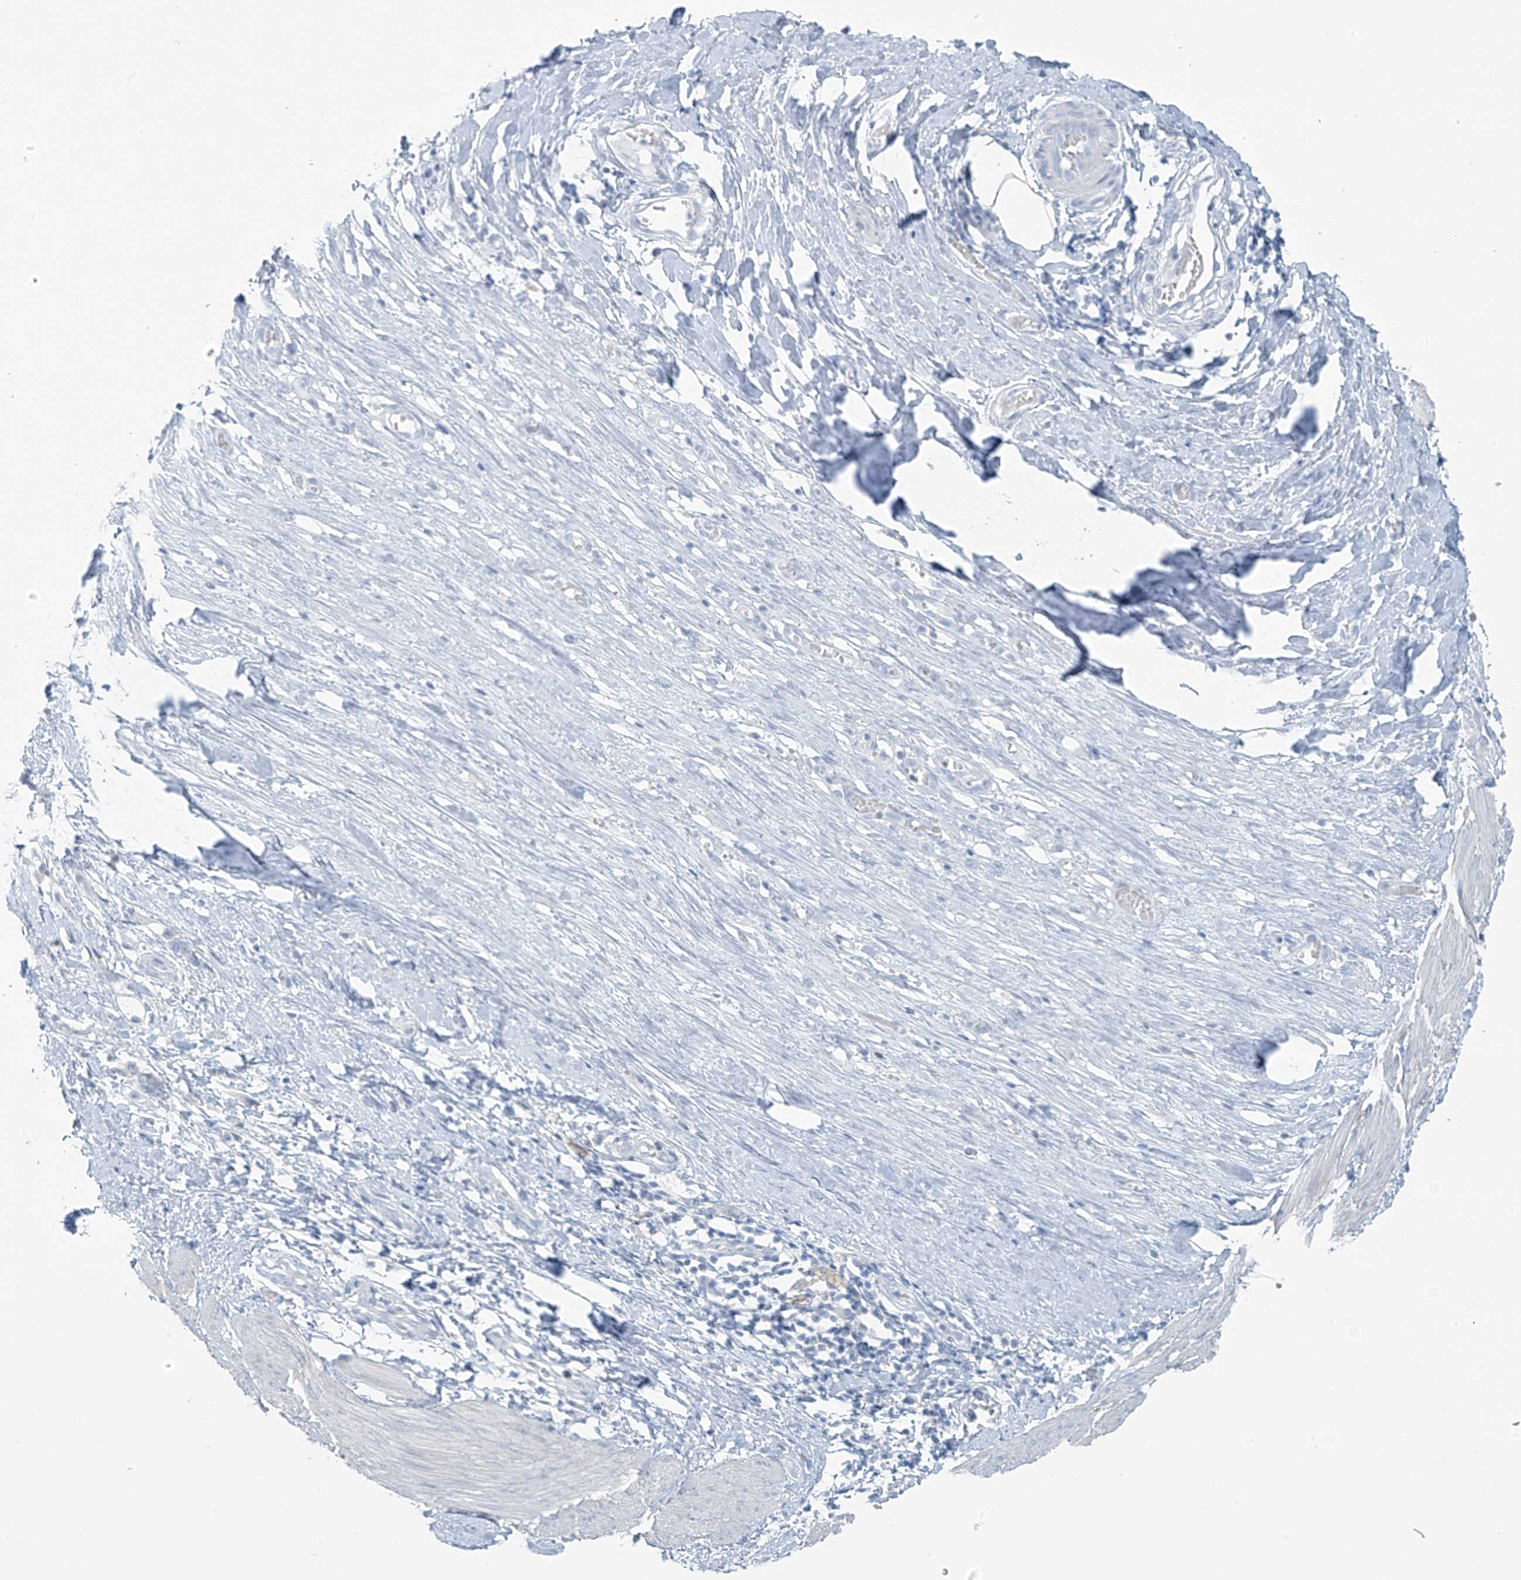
{"staining": {"intensity": "negative", "quantity": "none", "location": "none"}, "tissue": "smooth muscle", "cell_type": "Smooth muscle cells", "image_type": "normal", "snomed": [{"axis": "morphology", "description": "Normal tissue, NOS"}, {"axis": "morphology", "description": "Adenocarcinoma, NOS"}, {"axis": "topography", "description": "Colon"}, {"axis": "topography", "description": "Peripheral nerve tissue"}], "caption": "Immunohistochemistry photomicrograph of unremarkable smooth muscle stained for a protein (brown), which shows no staining in smooth muscle cells.", "gene": "SLC25A43", "patient": {"sex": "male", "age": 14}}